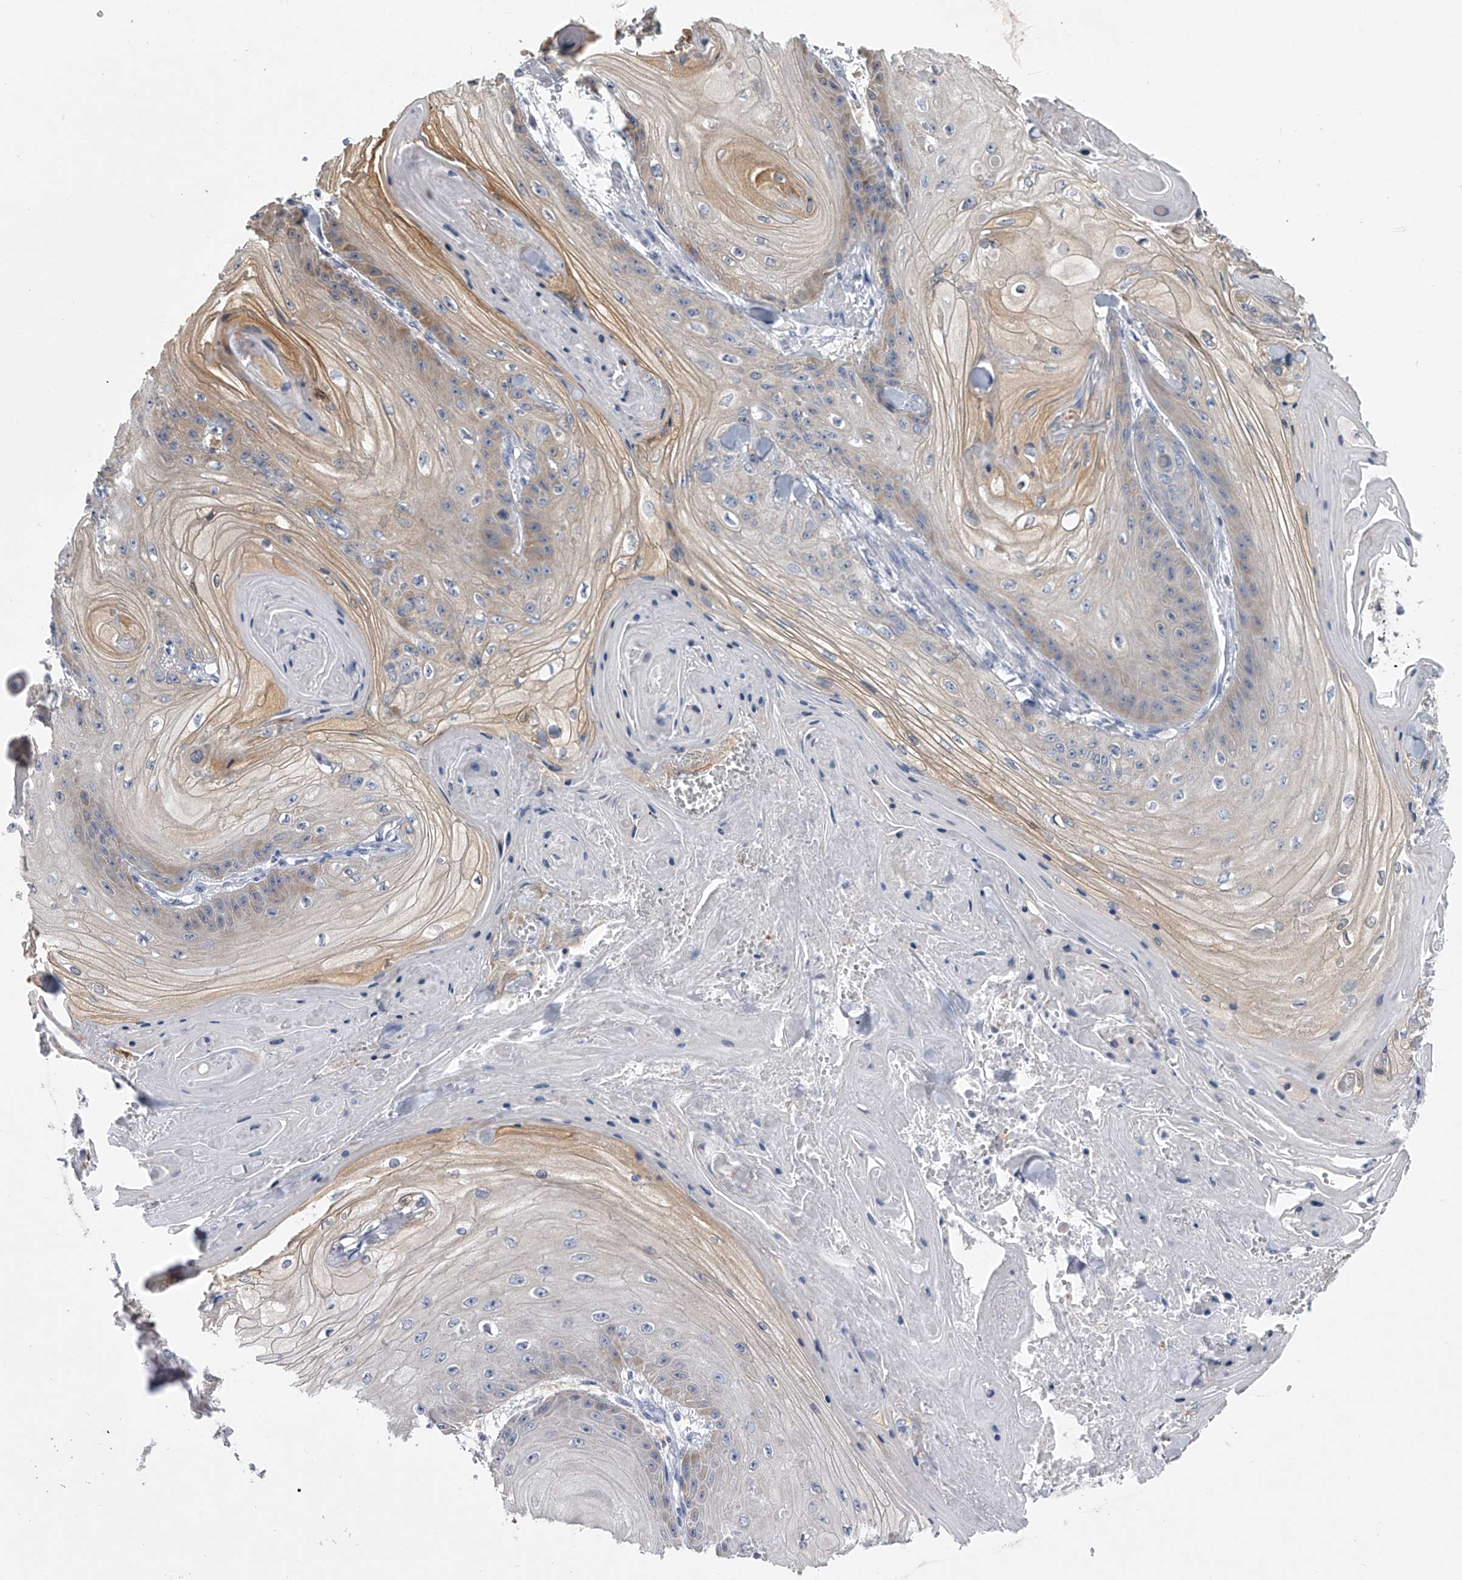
{"staining": {"intensity": "weak", "quantity": "25%-75%", "location": "cytoplasmic/membranous"}, "tissue": "skin cancer", "cell_type": "Tumor cells", "image_type": "cancer", "snomed": [{"axis": "morphology", "description": "Squamous cell carcinoma, NOS"}, {"axis": "topography", "description": "Skin"}], "caption": "High-power microscopy captured an immunohistochemistry image of skin squamous cell carcinoma, revealing weak cytoplasmic/membranous staining in about 25%-75% of tumor cells.", "gene": "TASP1", "patient": {"sex": "male", "age": 74}}